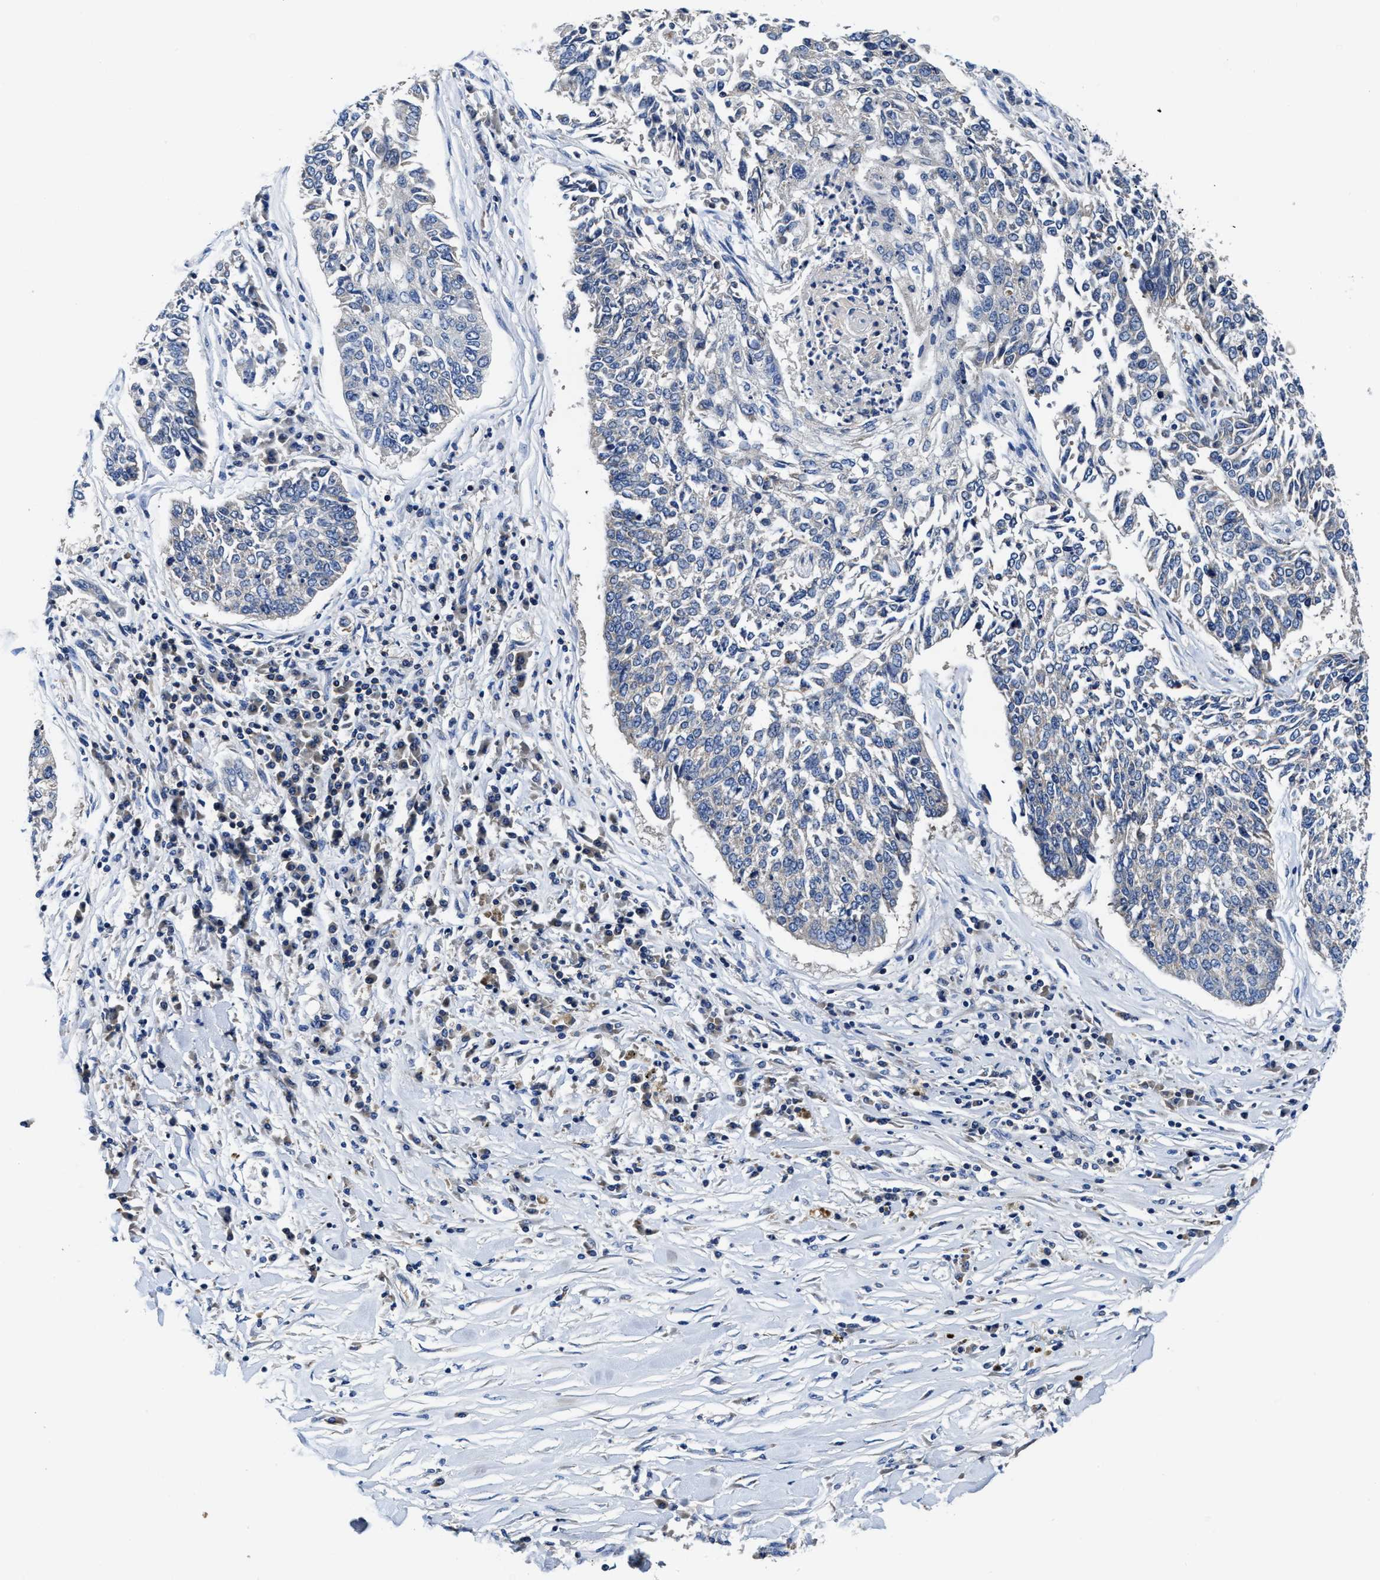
{"staining": {"intensity": "negative", "quantity": "none", "location": "none"}, "tissue": "lung cancer", "cell_type": "Tumor cells", "image_type": "cancer", "snomed": [{"axis": "morphology", "description": "Normal tissue, NOS"}, {"axis": "morphology", "description": "Squamous cell carcinoma, NOS"}, {"axis": "topography", "description": "Cartilage tissue"}, {"axis": "topography", "description": "Bronchus"}, {"axis": "topography", "description": "Lung"}], "caption": "The image reveals no significant expression in tumor cells of lung squamous cell carcinoma.", "gene": "PHLPP1", "patient": {"sex": "female", "age": 49}}